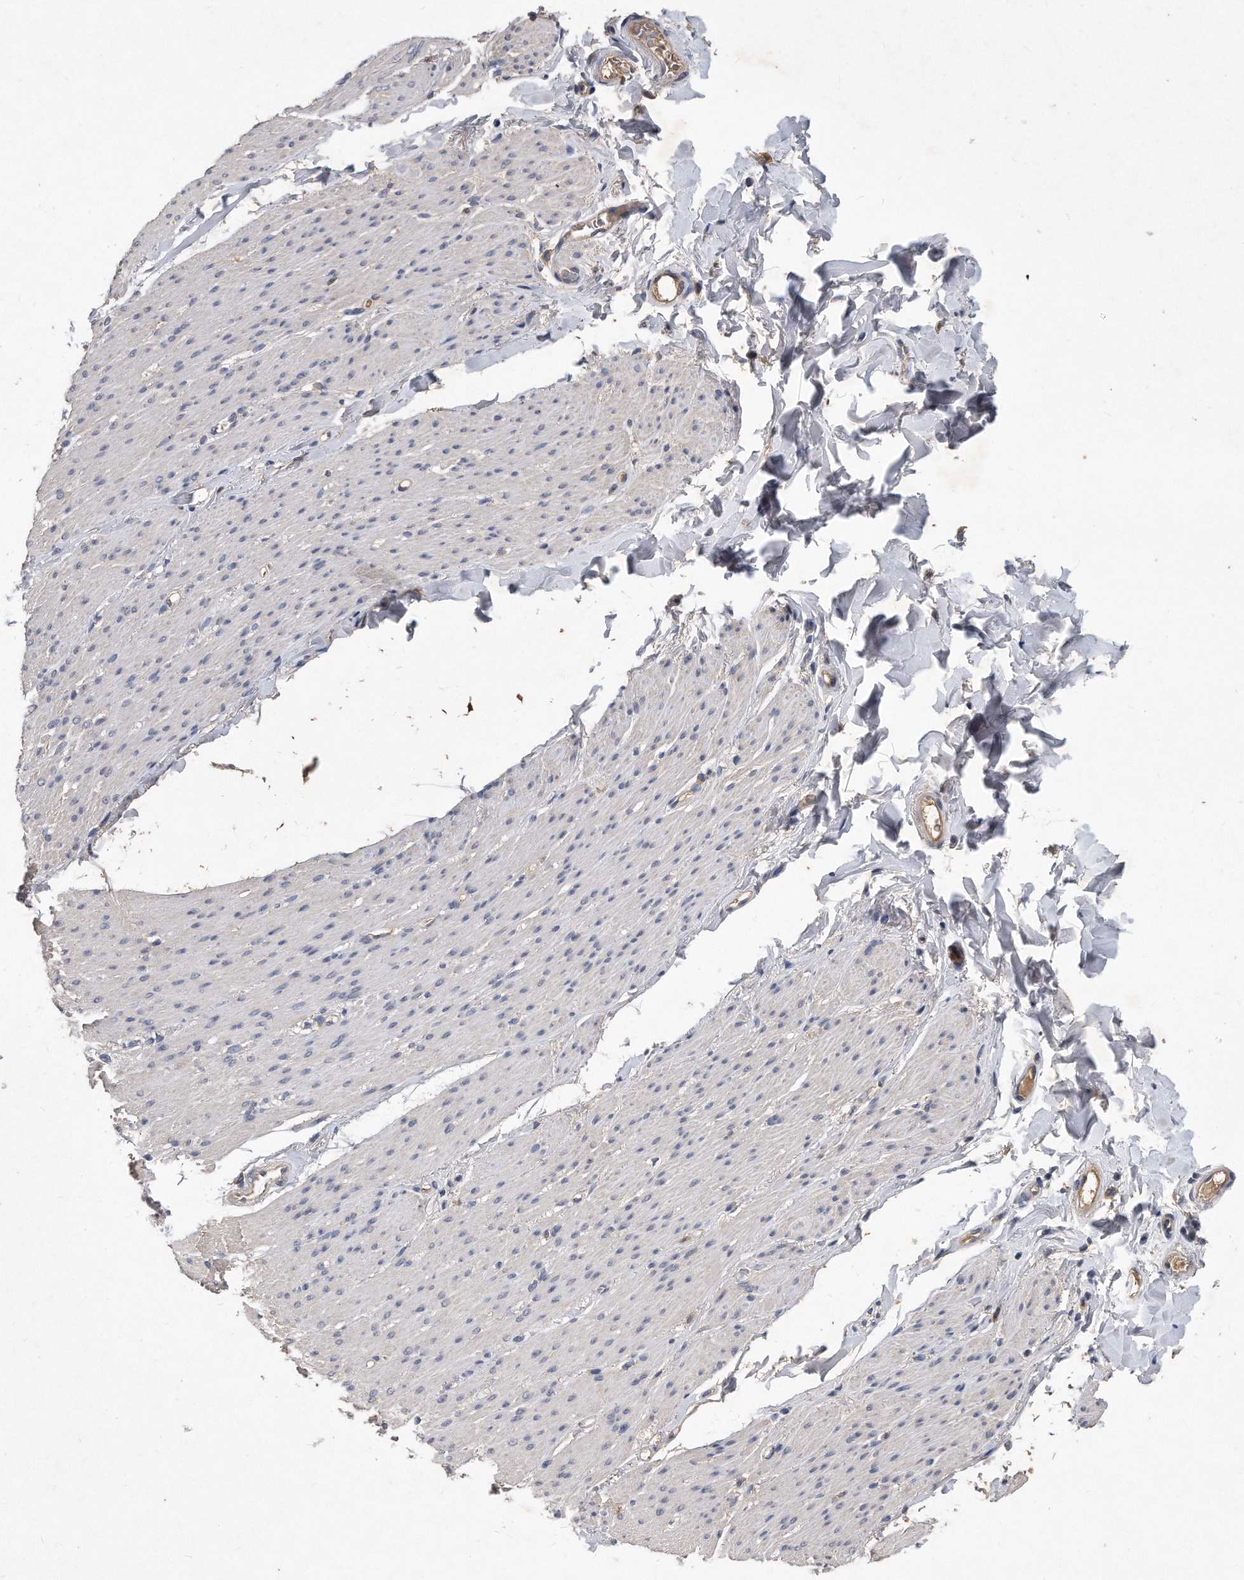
{"staining": {"intensity": "negative", "quantity": "none", "location": "none"}, "tissue": "smooth muscle", "cell_type": "Smooth muscle cells", "image_type": "normal", "snomed": [{"axis": "morphology", "description": "Normal tissue, NOS"}, {"axis": "topography", "description": "Colon"}, {"axis": "topography", "description": "Peripheral nerve tissue"}], "caption": "Smooth muscle cells show no significant staining in unremarkable smooth muscle. The staining was performed using DAB (3,3'-diaminobenzidine) to visualize the protein expression in brown, while the nuclei were stained in blue with hematoxylin (Magnification: 20x).", "gene": "HOMER3", "patient": {"sex": "female", "age": 61}}